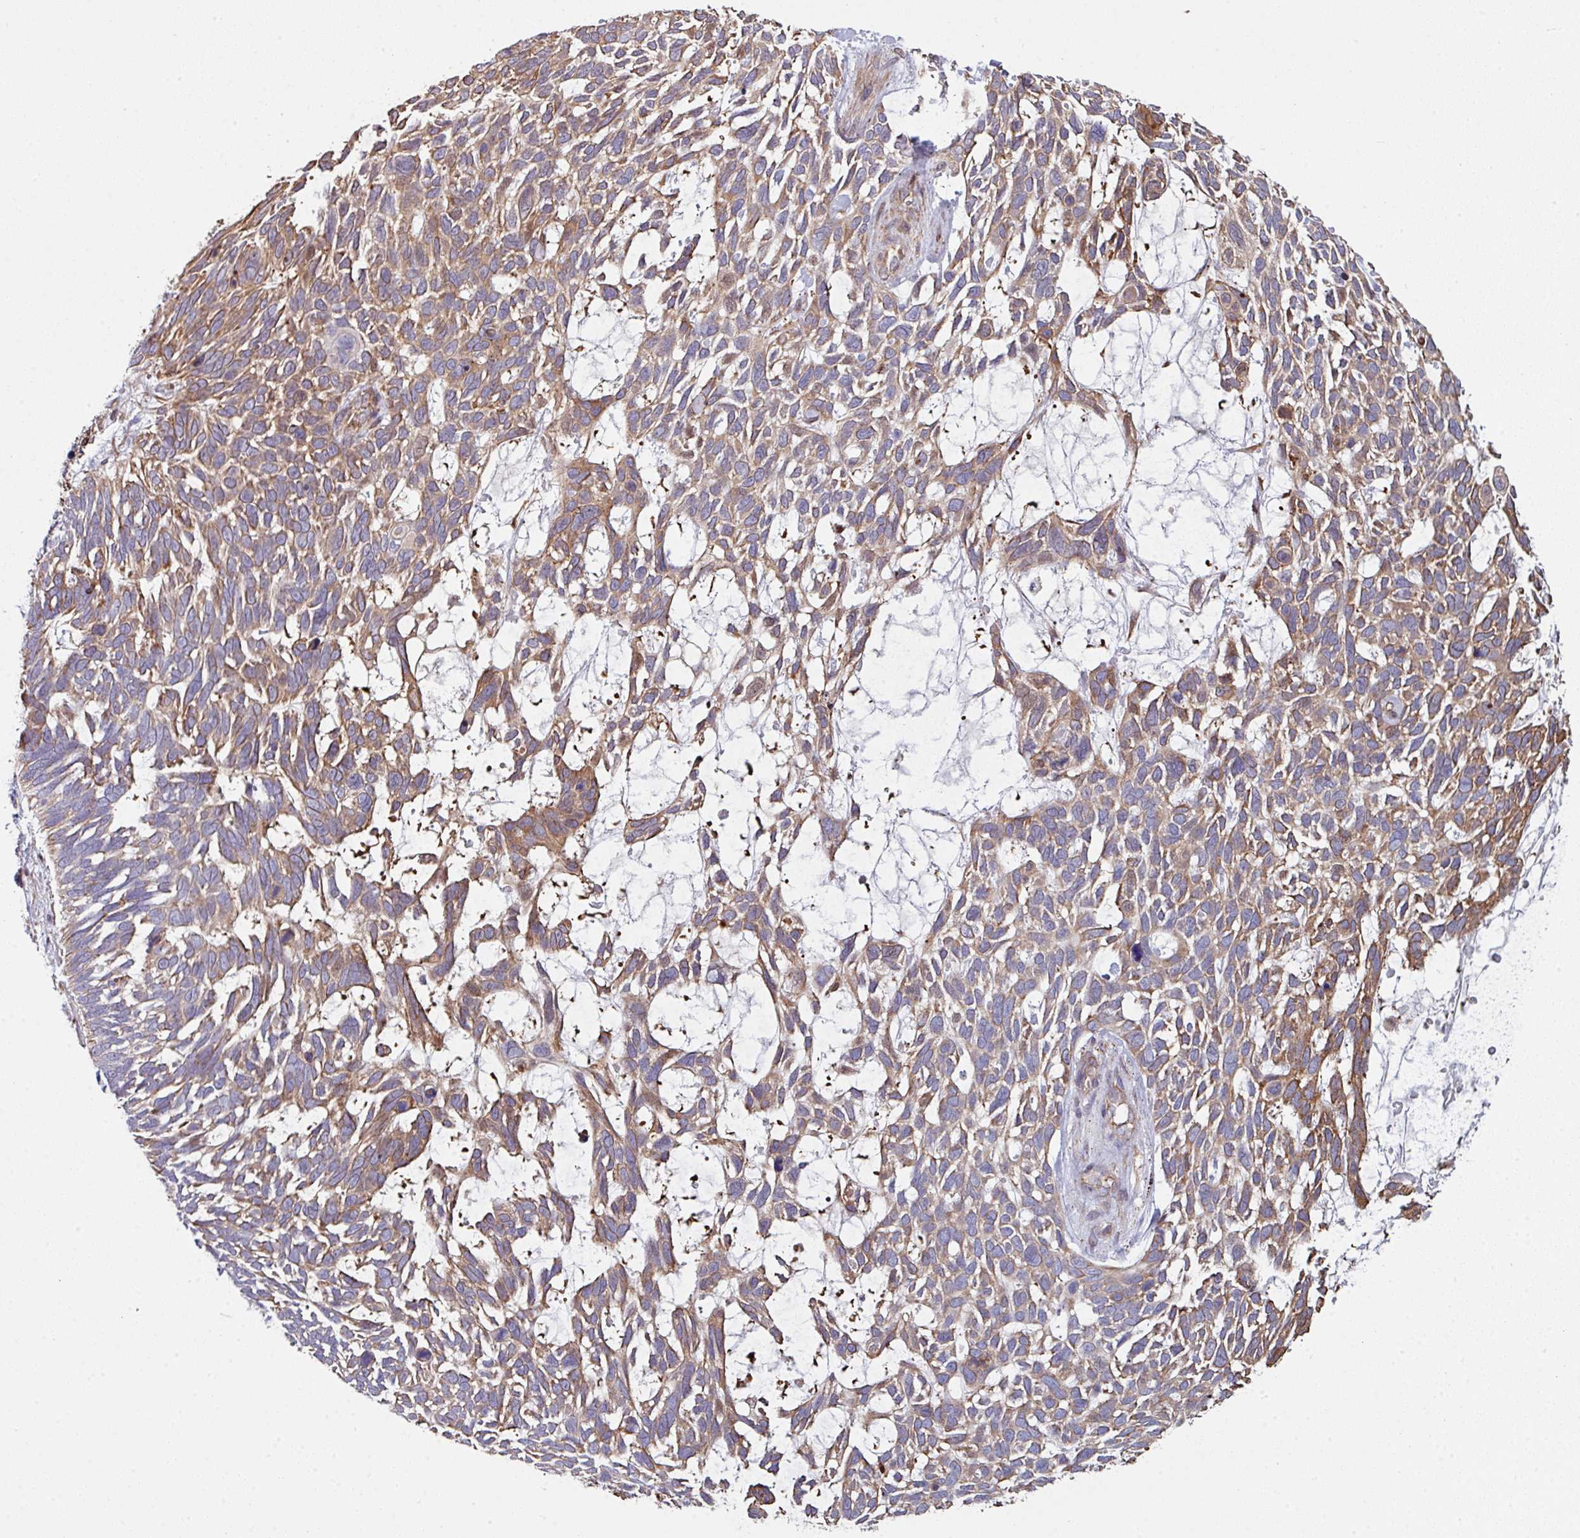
{"staining": {"intensity": "moderate", "quantity": ">75%", "location": "cytoplasmic/membranous"}, "tissue": "skin cancer", "cell_type": "Tumor cells", "image_type": "cancer", "snomed": [{"axis": "morphology", "description": "Basal cell carcinoma"}, {"axis": "topography", "description": "Skin"}], "caption": "Skin cancer (basal cell carcinoma) stained with IHC shows moderate cytoplasmic/membranous staining in about >75% of tumor cells.", "gene": "ANO9", "patient": {"sex": "male", "age": 88}}